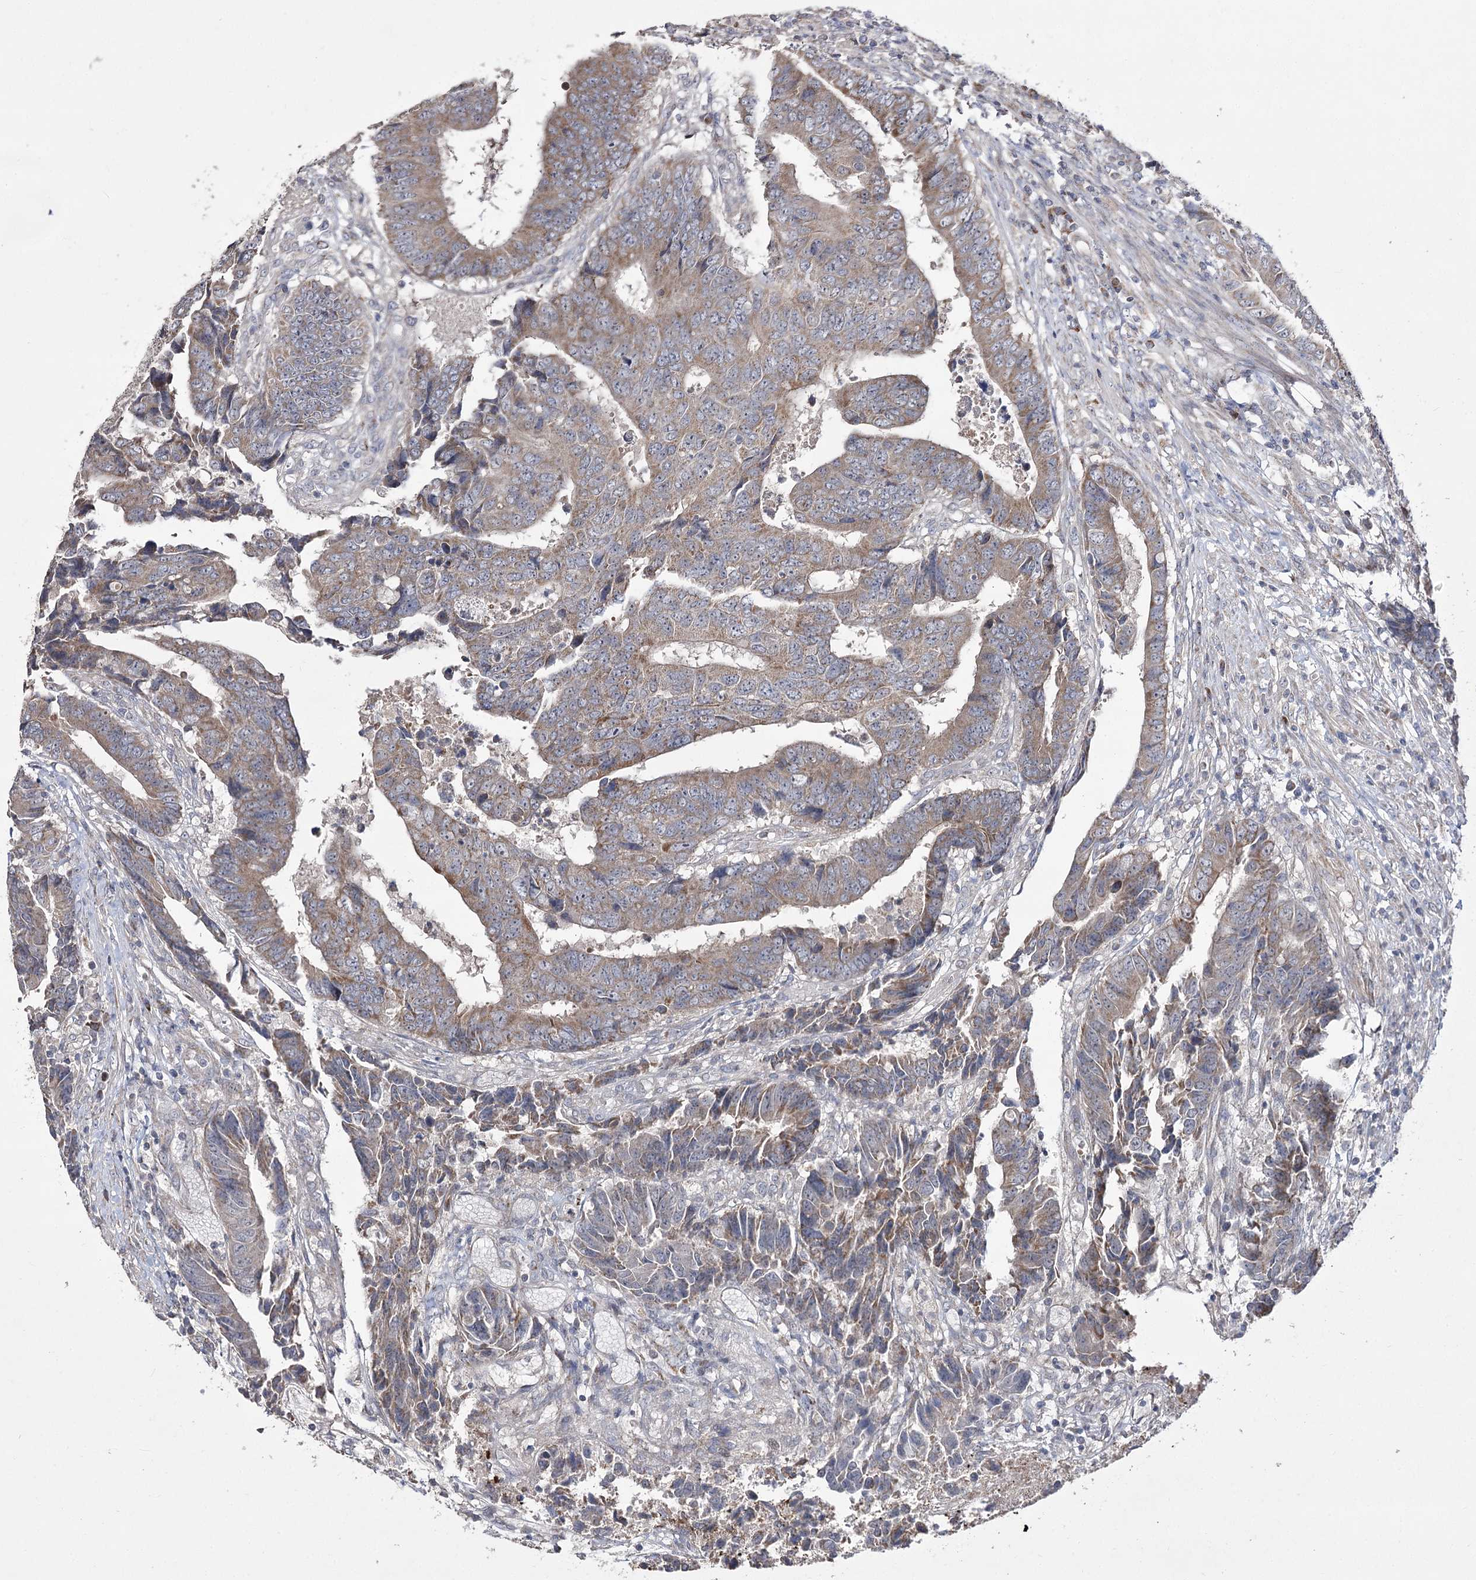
{"staining": {"intensity": "moderate", "quantity": ">75%", "location": "cytoplasmic/membranous"}, "tissue": "colorectal cancer", "cell_type": "Tumor cells", "image_type": "cancer", "snomed": [{"axis": "morphology", "description": "Adenocarcinoma, NOS"}, {"axis": "topography", "description": "Rectum"}], "caption": "Human colorectal cancer stained with a protein marker displays moderate staining in tumor cells.", "gene": "NADK2", "patient": {"sex": "male", "age": 84}}